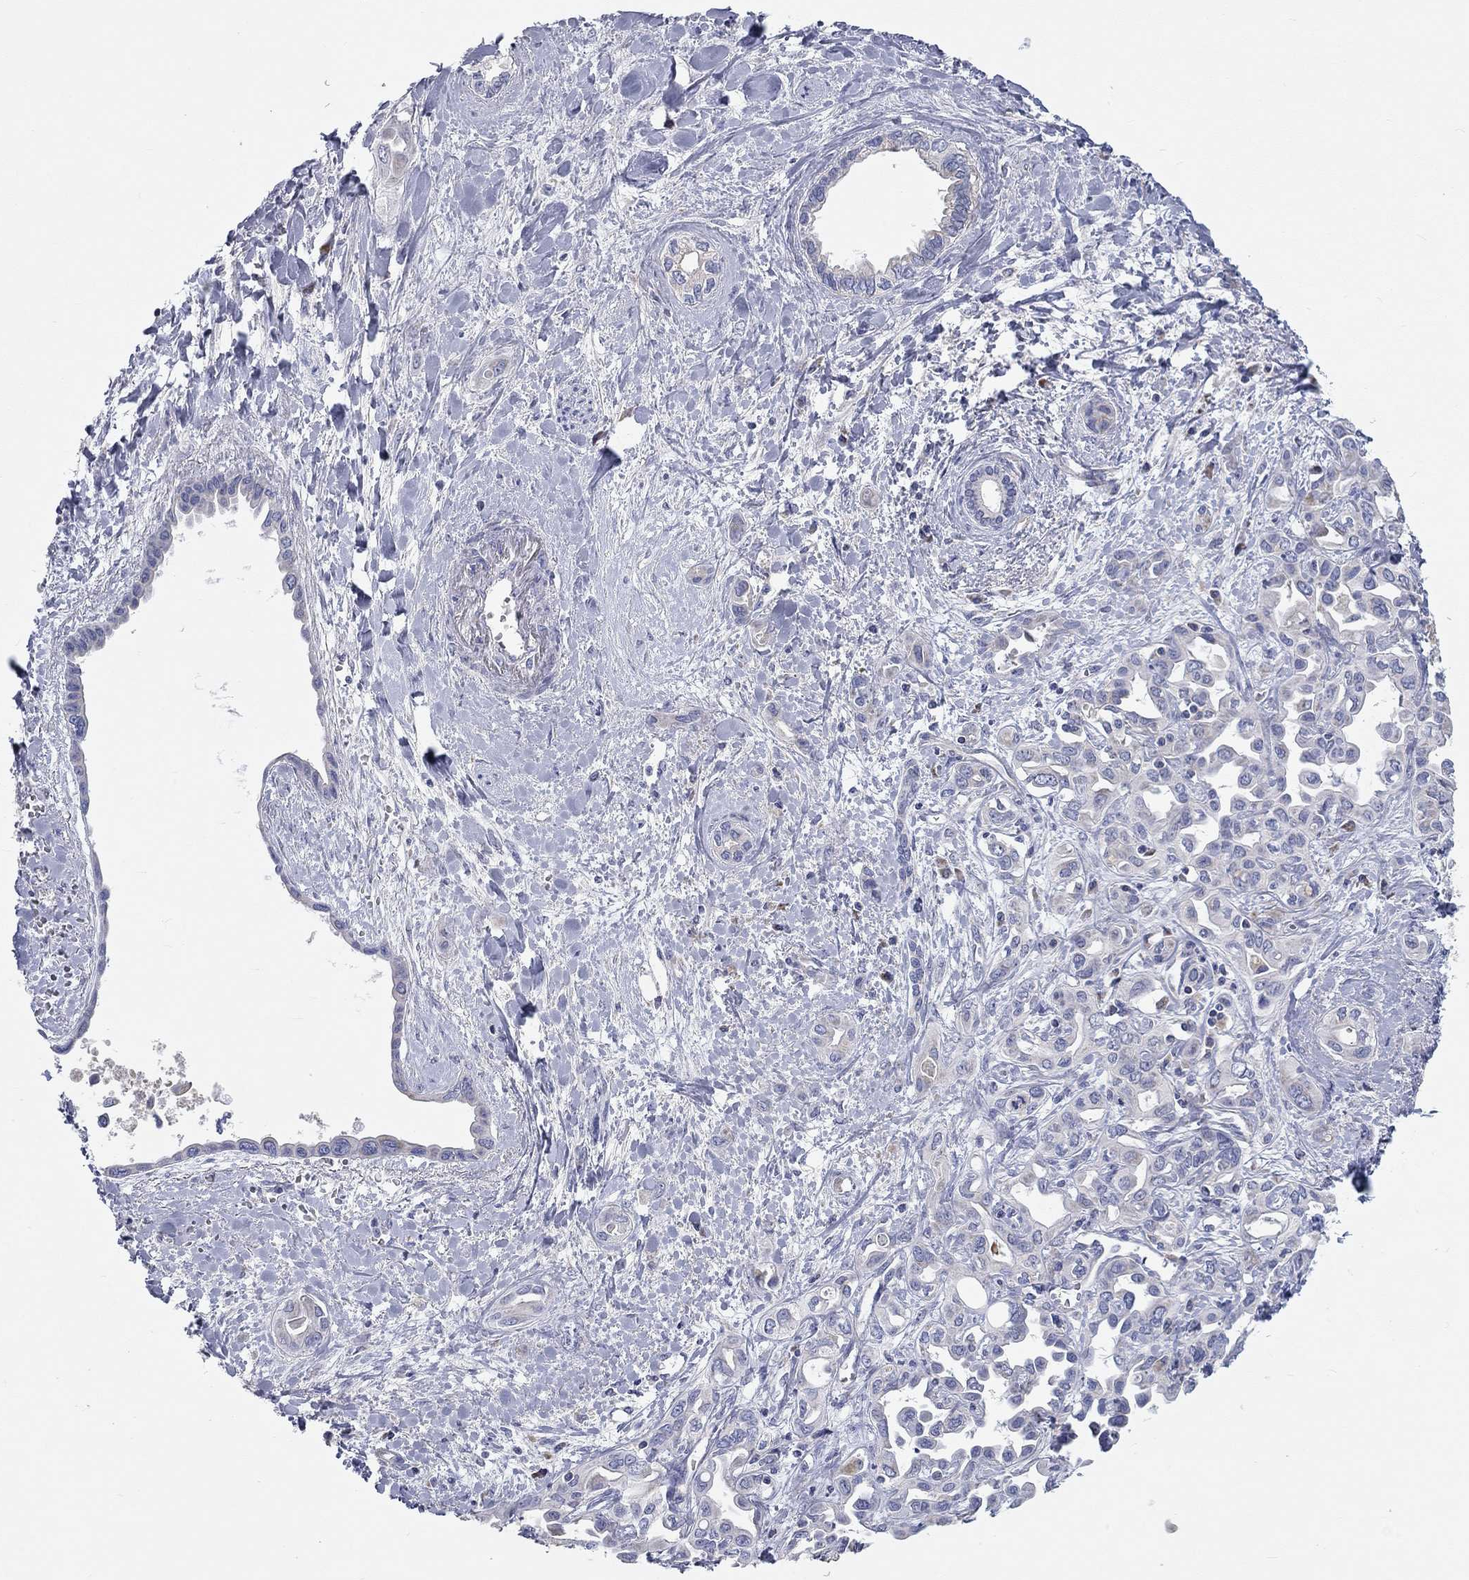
{"staining": {"intensity": "negative", "quantity": "none", "location": "none"}, "tissue": "liver cancer", "cell_type": "Tumor cells", "image_type": "cancer", "snomed": [{"axis": "morphology", "description": "Cholangiocarcinoma"}, {"axis": "topography", "description": "Liver"}], "caption": "IHC histopathology image of neoplastic tissue: human liver cancer stained with DAB exhibits no significant protein expression in tumor cells.", "gene": "RCAN1", "patient": {"sex": "female", "age": 64}}